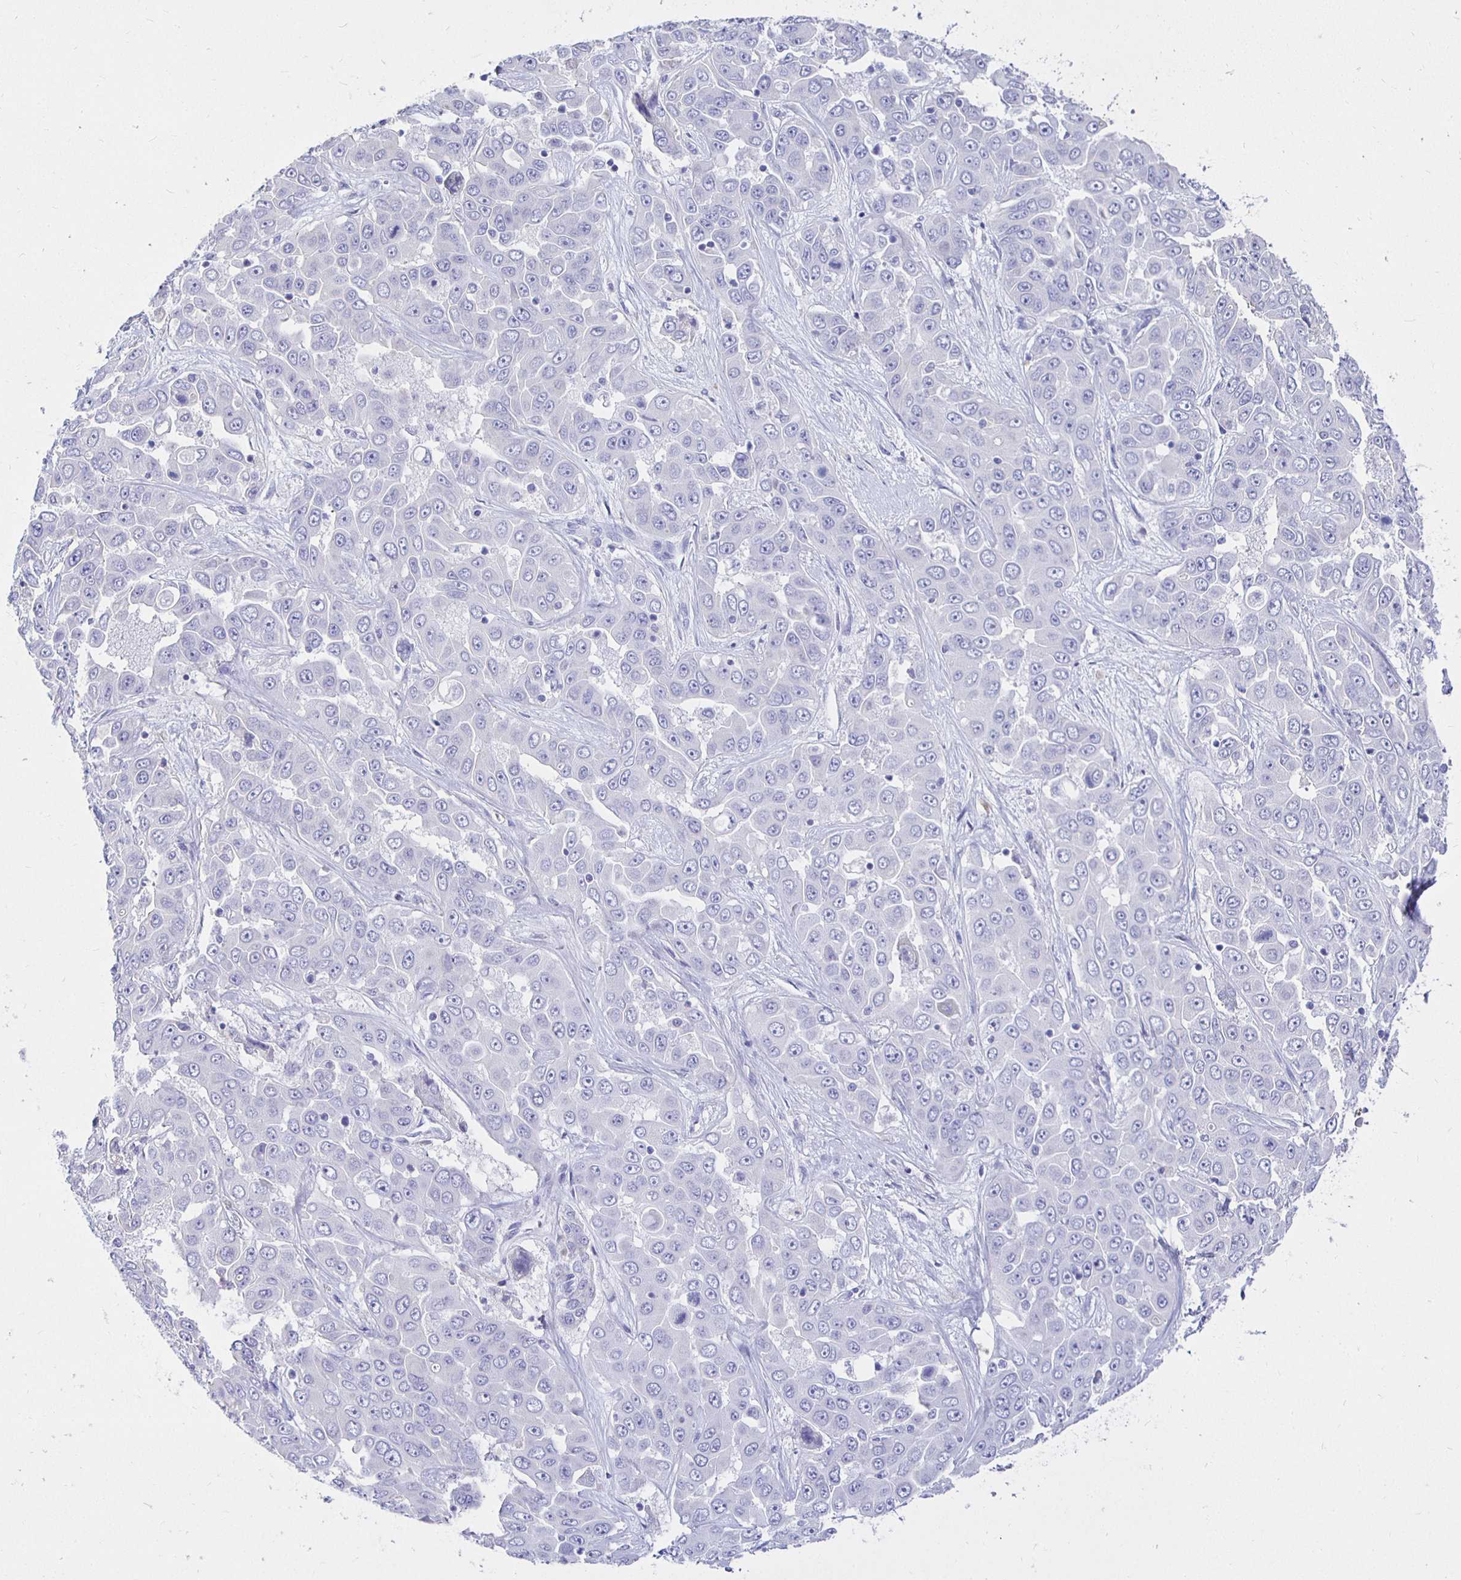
{"staining": {"intensity": "negative", "quantity": "none", "location": "none"}, "tissue": "liver cancer", "cell_type": "Tumor cells", "image_type": "cancer", "snomed": [{"axis": "morphology", "description": "Cholangiocarcinoma"}, {"axis": "topography", "description": "Liver"}], "caption": "This micrograph is of cholangiocarcinoma (liver) stained with immunohistochemistry to label a protein in brown with the nuclei are counter-stained blue. There is no staining in tumor cells.", "gene": "UMOD", "patient": {"sex": "female", "age": 52}}